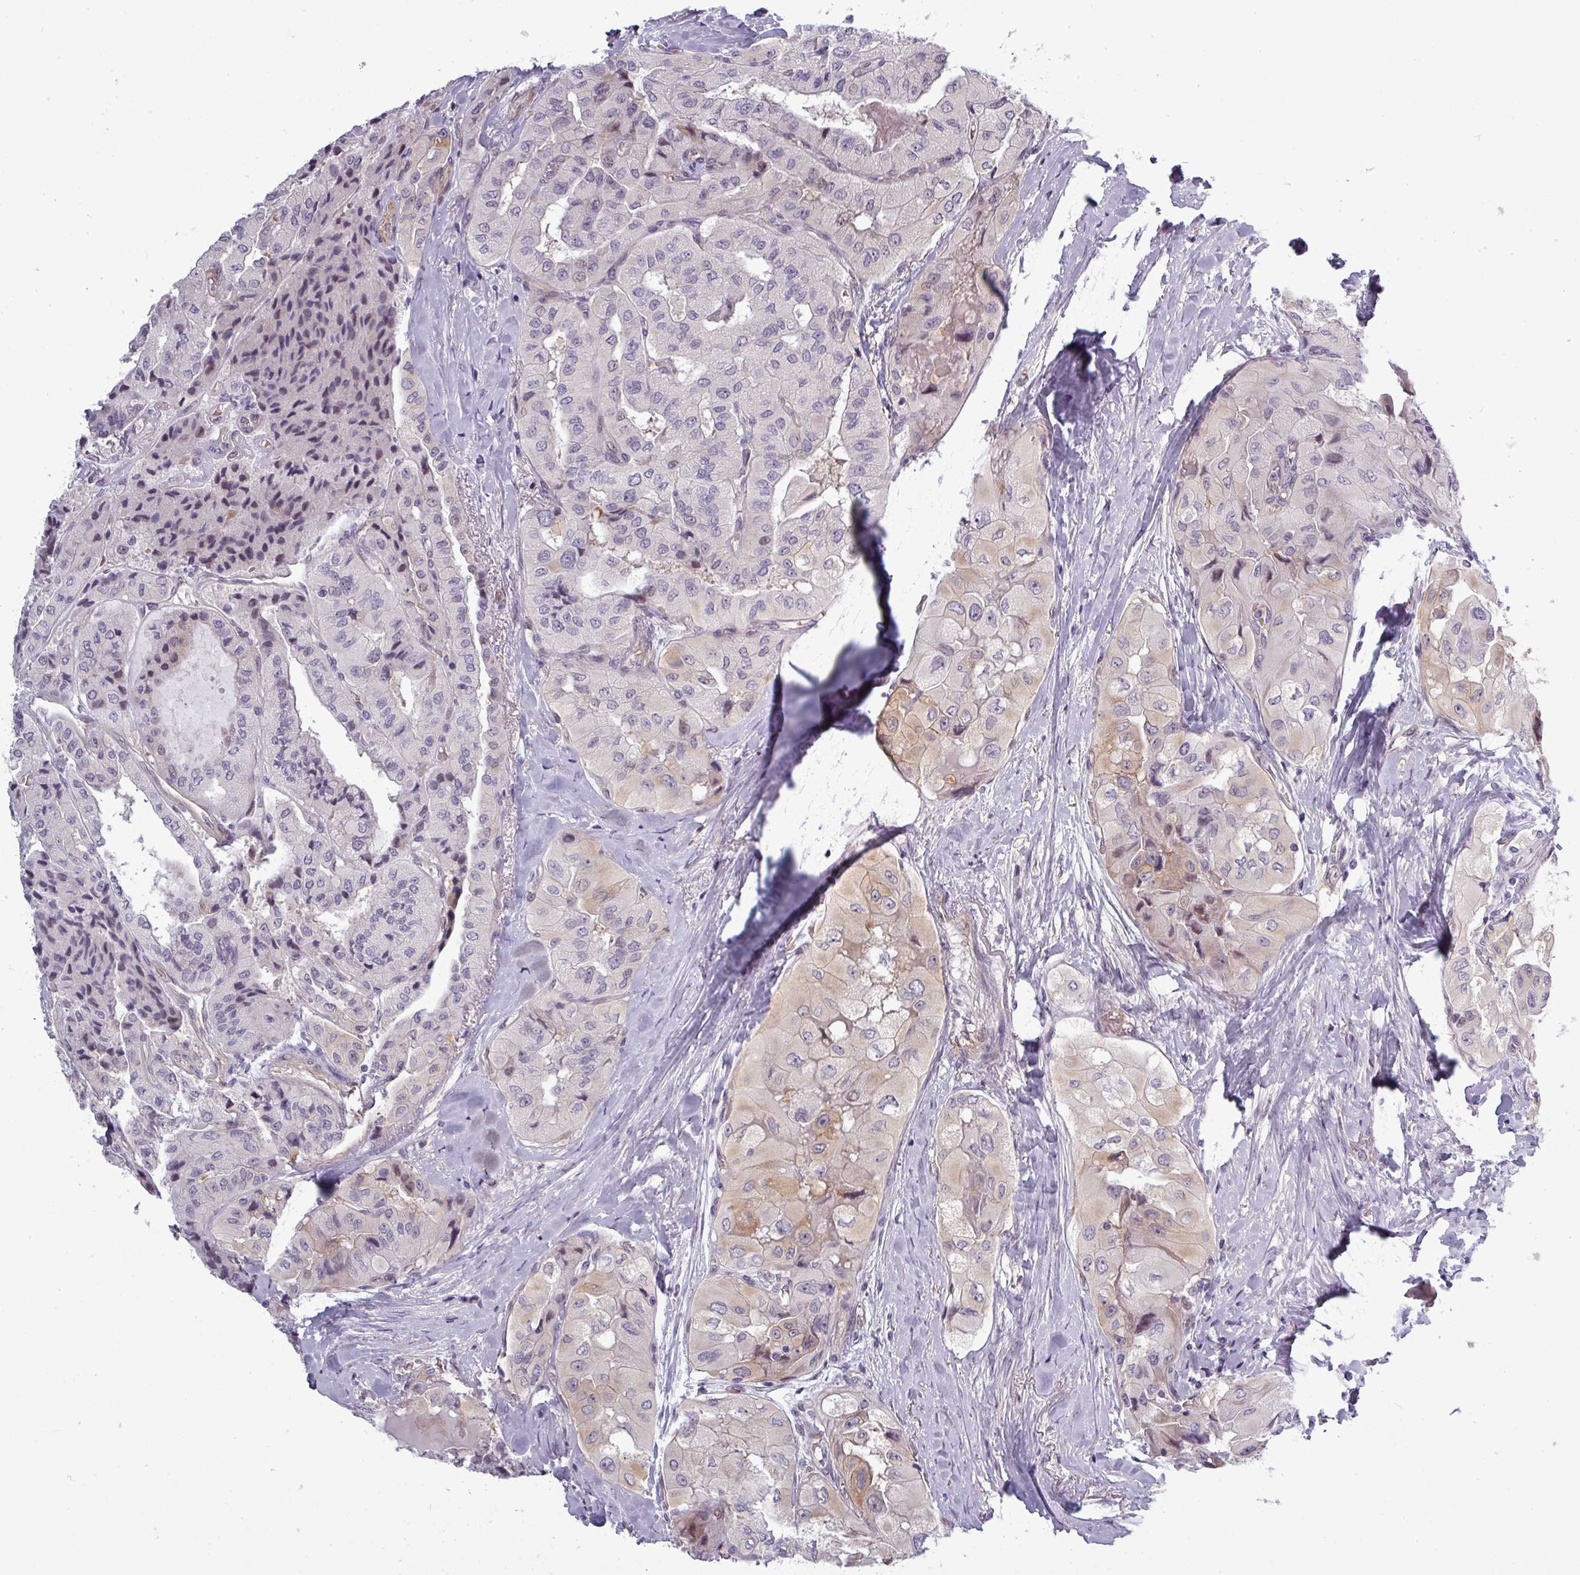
{"staining": {"intensity": "weak", "quantity": "<25%", "location": "cytoplasmic/membranous,nuclear"}, "tissue": "thyroid cancer", "cell_type": "Tumor cells", "image_type": "cancer", "snomed": [{"axis": "morphology", "description": "Normal tissue, NOS"}, {"axis": "morphology", "description": "Papillary adenocarcinoma, NOS"}, {"axis": "topography", "description": "Thyroid gland"}], "caption": "IHC image of neoplastic tissue: human thyroid cancer (papillary adenocarcinoma) stained with DAB shows no significant protein positivity in tumor cells.", "gene": "PRAMEF12", "patient": {"sex": "female", "age": 59}}